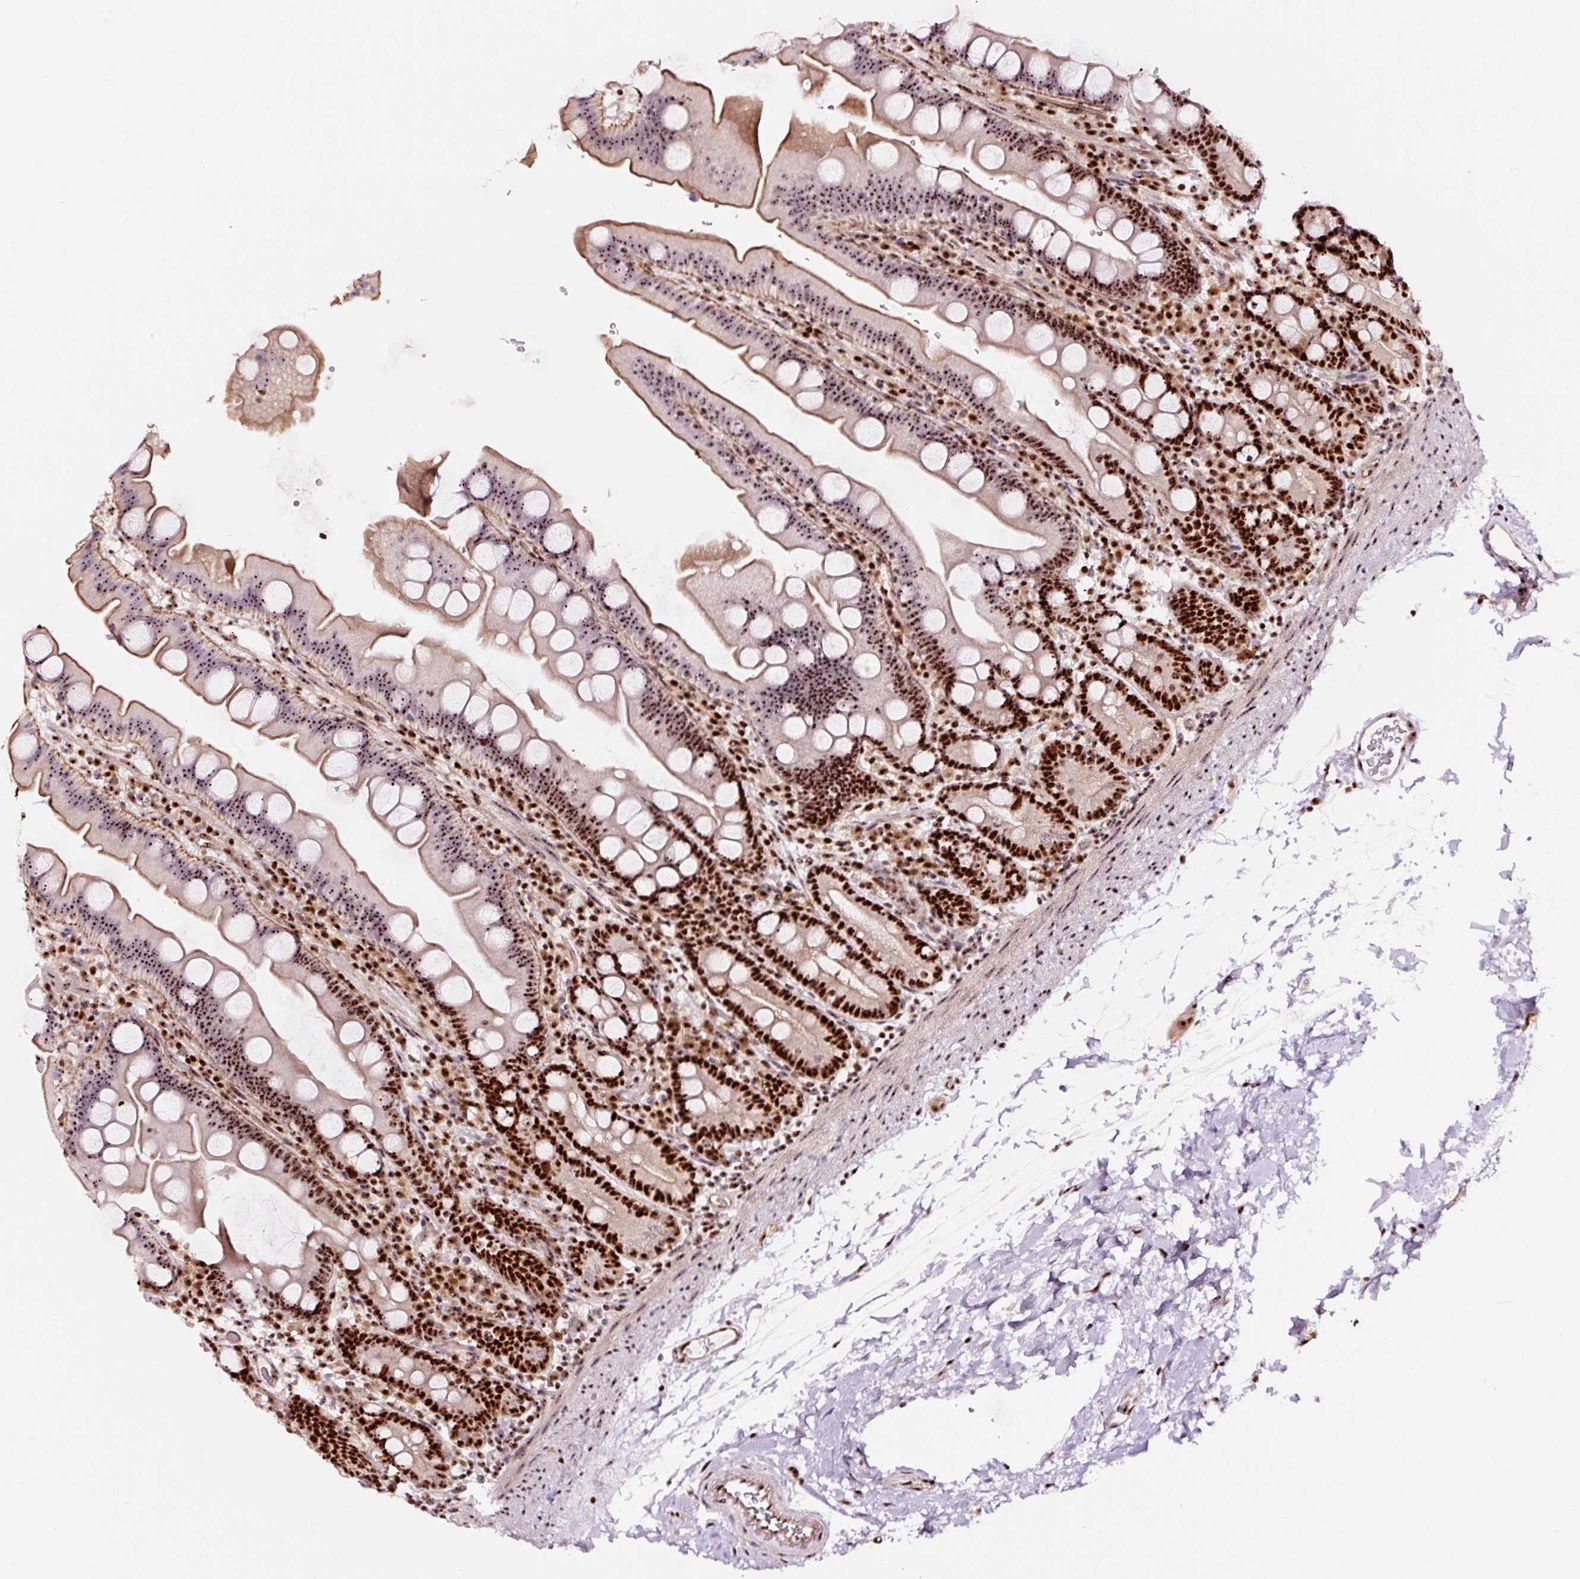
{"staining": {"intensity": "strong", "quantity": ">75%", "location": "cytoplasmic/membranous,nuclear"}, "tissue": "small intestine", "cell_type": "Glandular cells", "image_type": "normal", "snomed": [{"axis": "morphology", "description": "Normal tissue, NOS"}, {"axis": "topography", "description": "Small intestine"}], "caption": "Small intestine was stained to show a protein in brown. There is high levels of strong cytoplasmic/membranous,nuclear staining in about >75% of glandular cells. (DAB (3,3'-diaminobenzidine) = brown stain, brightfield microscopy at high magnification).", "gene": "GNL3", "patient": {"sex": "female", "age": 68}}